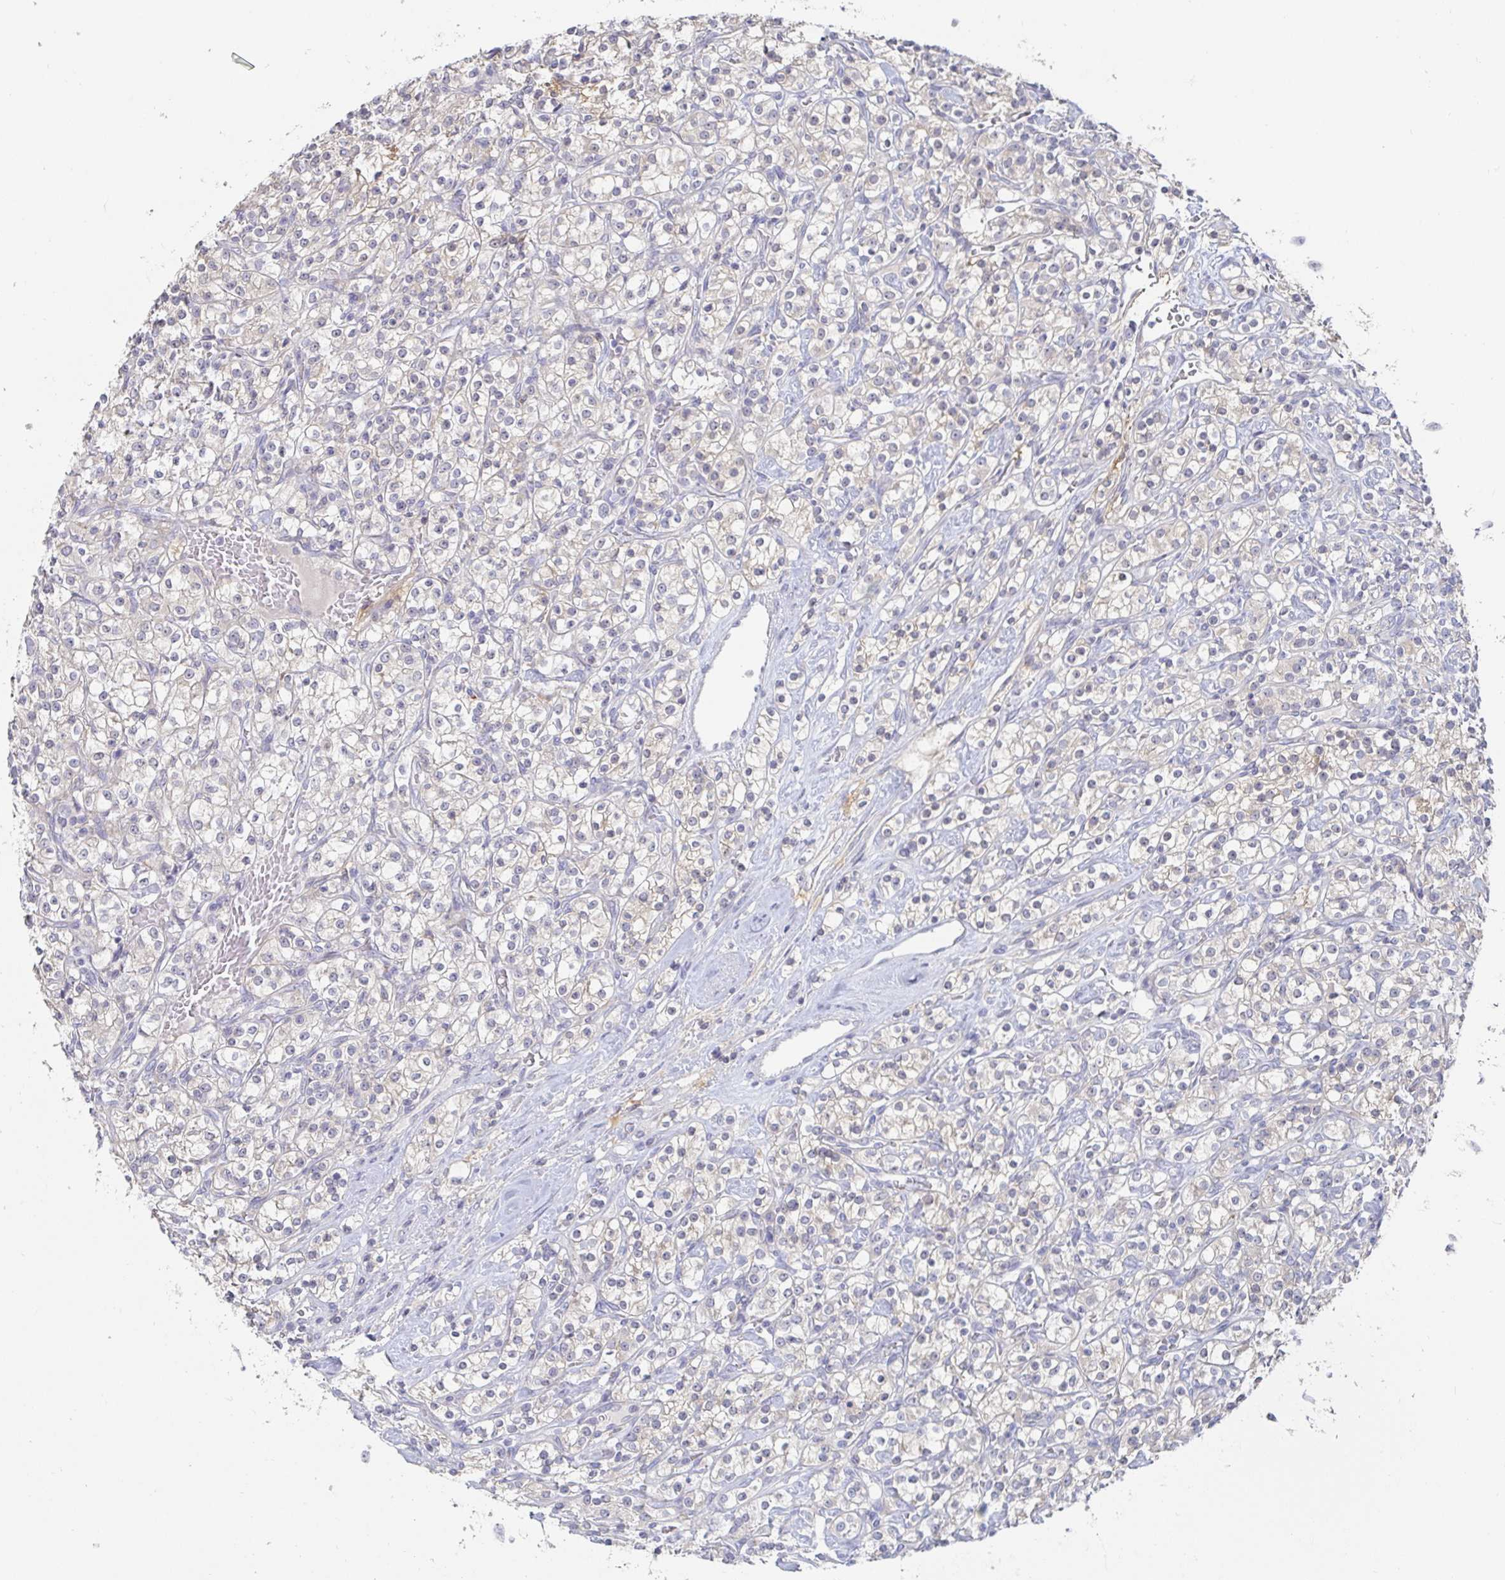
{"staining": {"intensity": "negative", "quantity": "none", "location": "none"}, "tissue": "renal cancer", "cell_type": "Tumor cells", "image_type": "cancer", "snomed": [{"axis": "morphology", "description": "Adenocarcinoma, NOS"}, {"axis": "topography", "description": "Kidney"}], "caption": "This photomicrograph is of renal cancer stained with immunohistochemistry to label a protein in brown with the nuclei are counter-stained blue. There is no staining in tumor cells.", "gene": "SPPL3", "patient": {"sex": "male", "age": 77}}